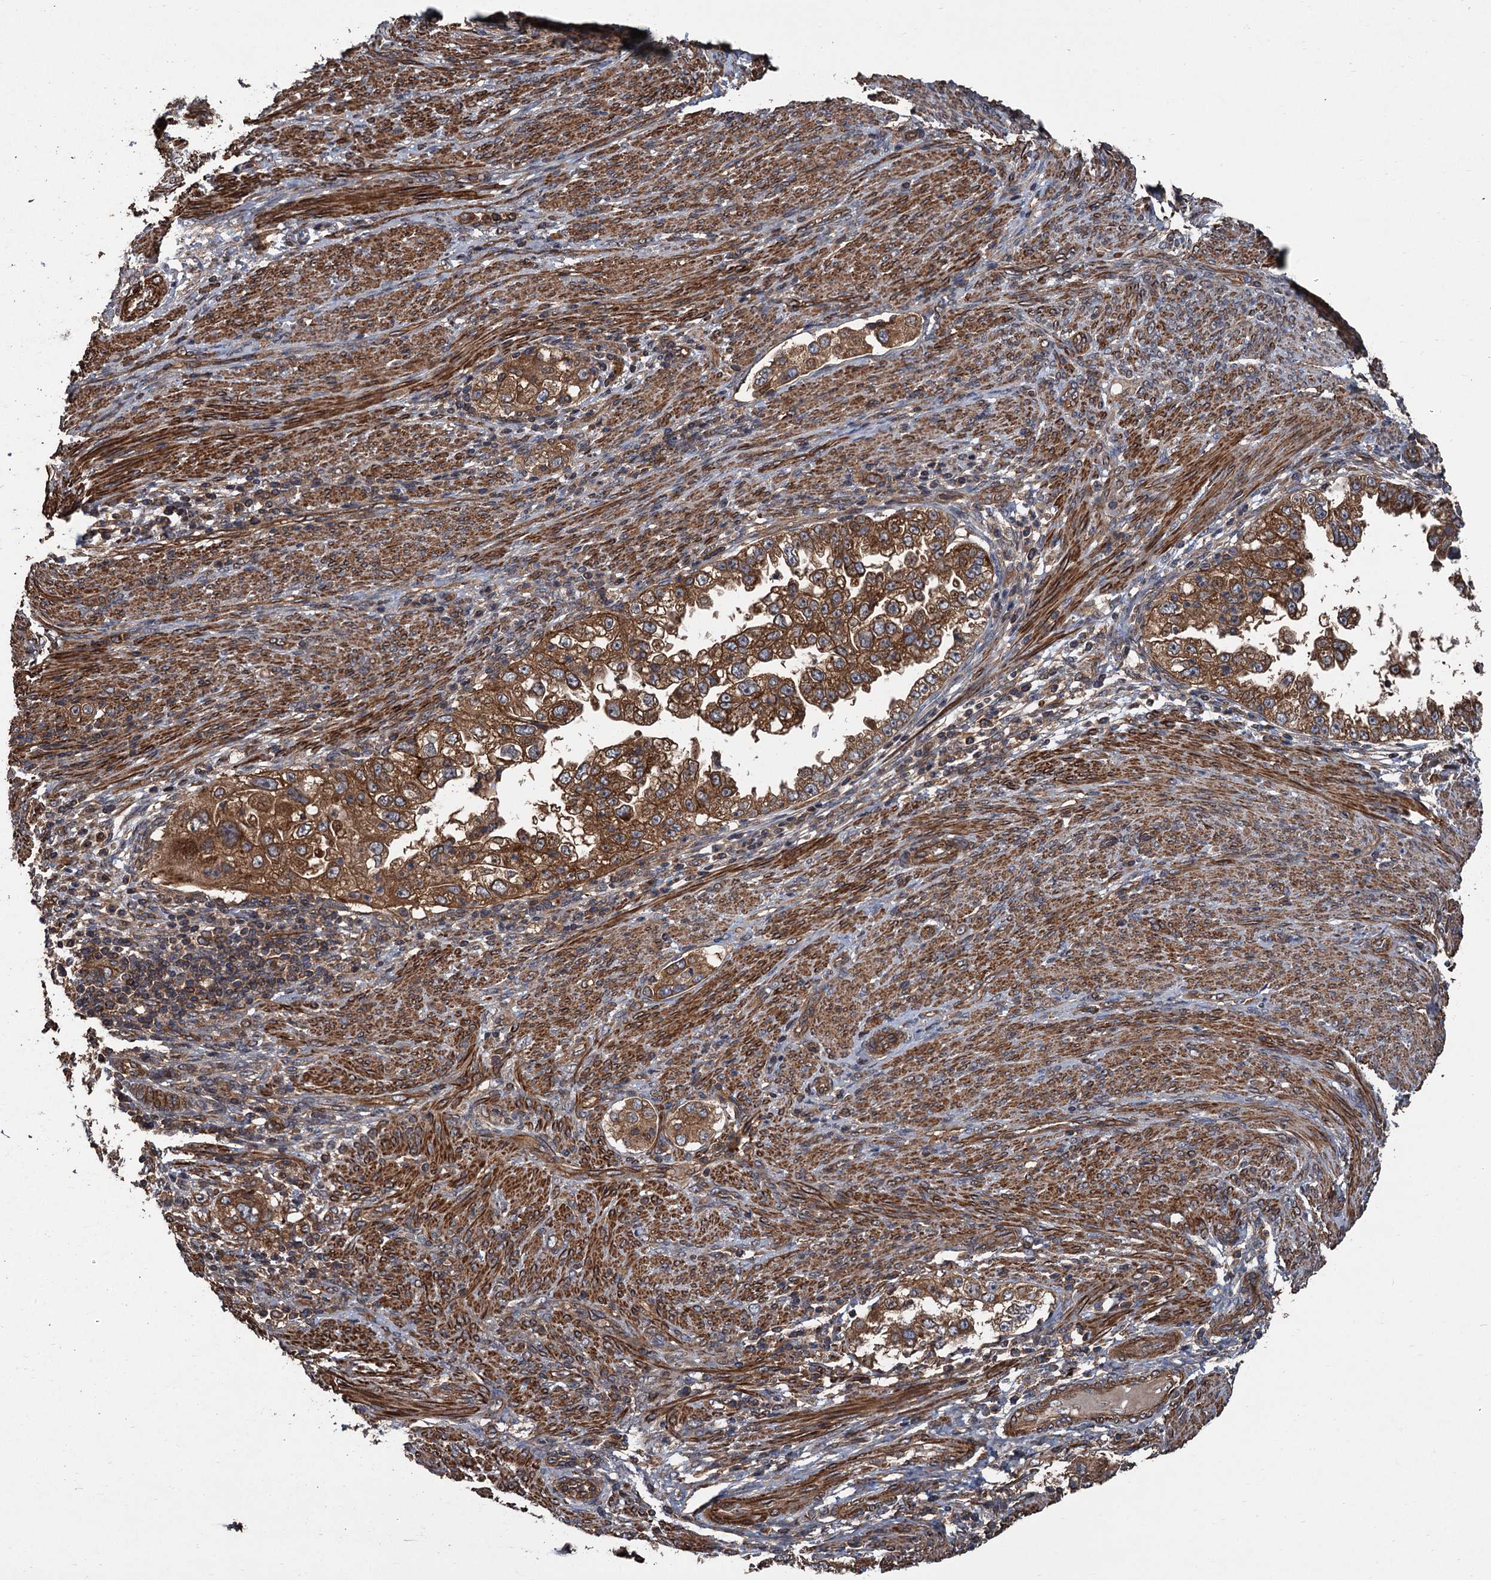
{"staining": {"intensity": "strong", "quantity": ">75%", "location": "cytoplasmic/membranous"}, "tissue": "endometrial cancer", "cell_type": "Tumor cells", "image_type": "cancer", "snomed": [{"axis": "morphology", "description": "Adenocarcinoma, NOS"}, {"axis": "topography", "description": "Endometrium"}], "caption": "Human endometrial adenocarcinoma stained with a brown dye shows strong cytoplasmic/membranous positive positivity in approximately >75% of tumor cells.", "gene": "PPP4R1", "patient": {"sex": "female", "age": 85}}